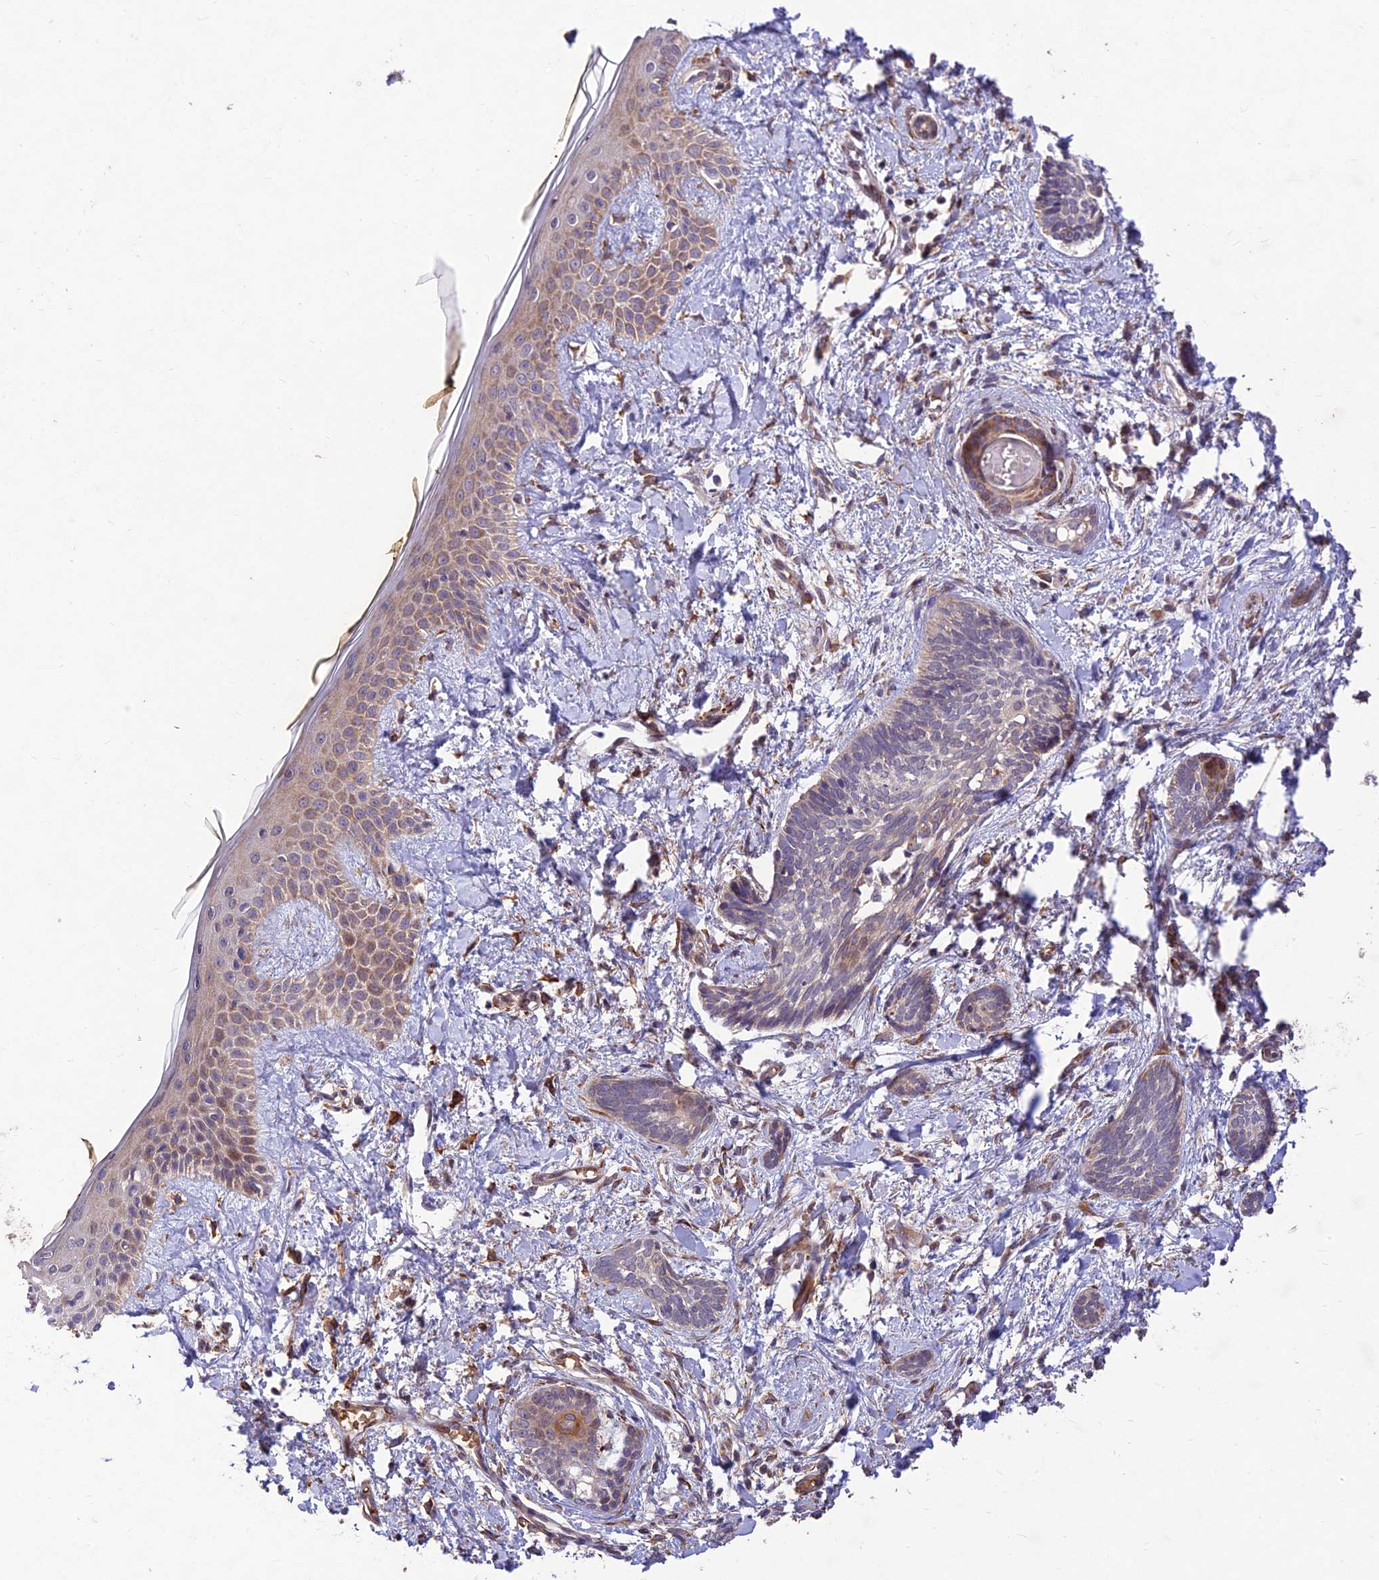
{"staining": {"intensity": "weak", "quantity": "<25%", "location": "cytoplasmic/membranous"}, "tissue": "skin cancer", "cell_type": "Tumor cells", "image_type": "cancer", "snomed": [{"axis": "morphology", "description": "Basal cell carcinoma"}, {"axis": "topography", "description": "Skin"}], "caption": "An image of basal cell carcinoma (skin) stained for a protein demonstrates no brown staining in tumor cells.", "gene": "PPP1R11", "patient": {"sex": "female", "age": 81}}